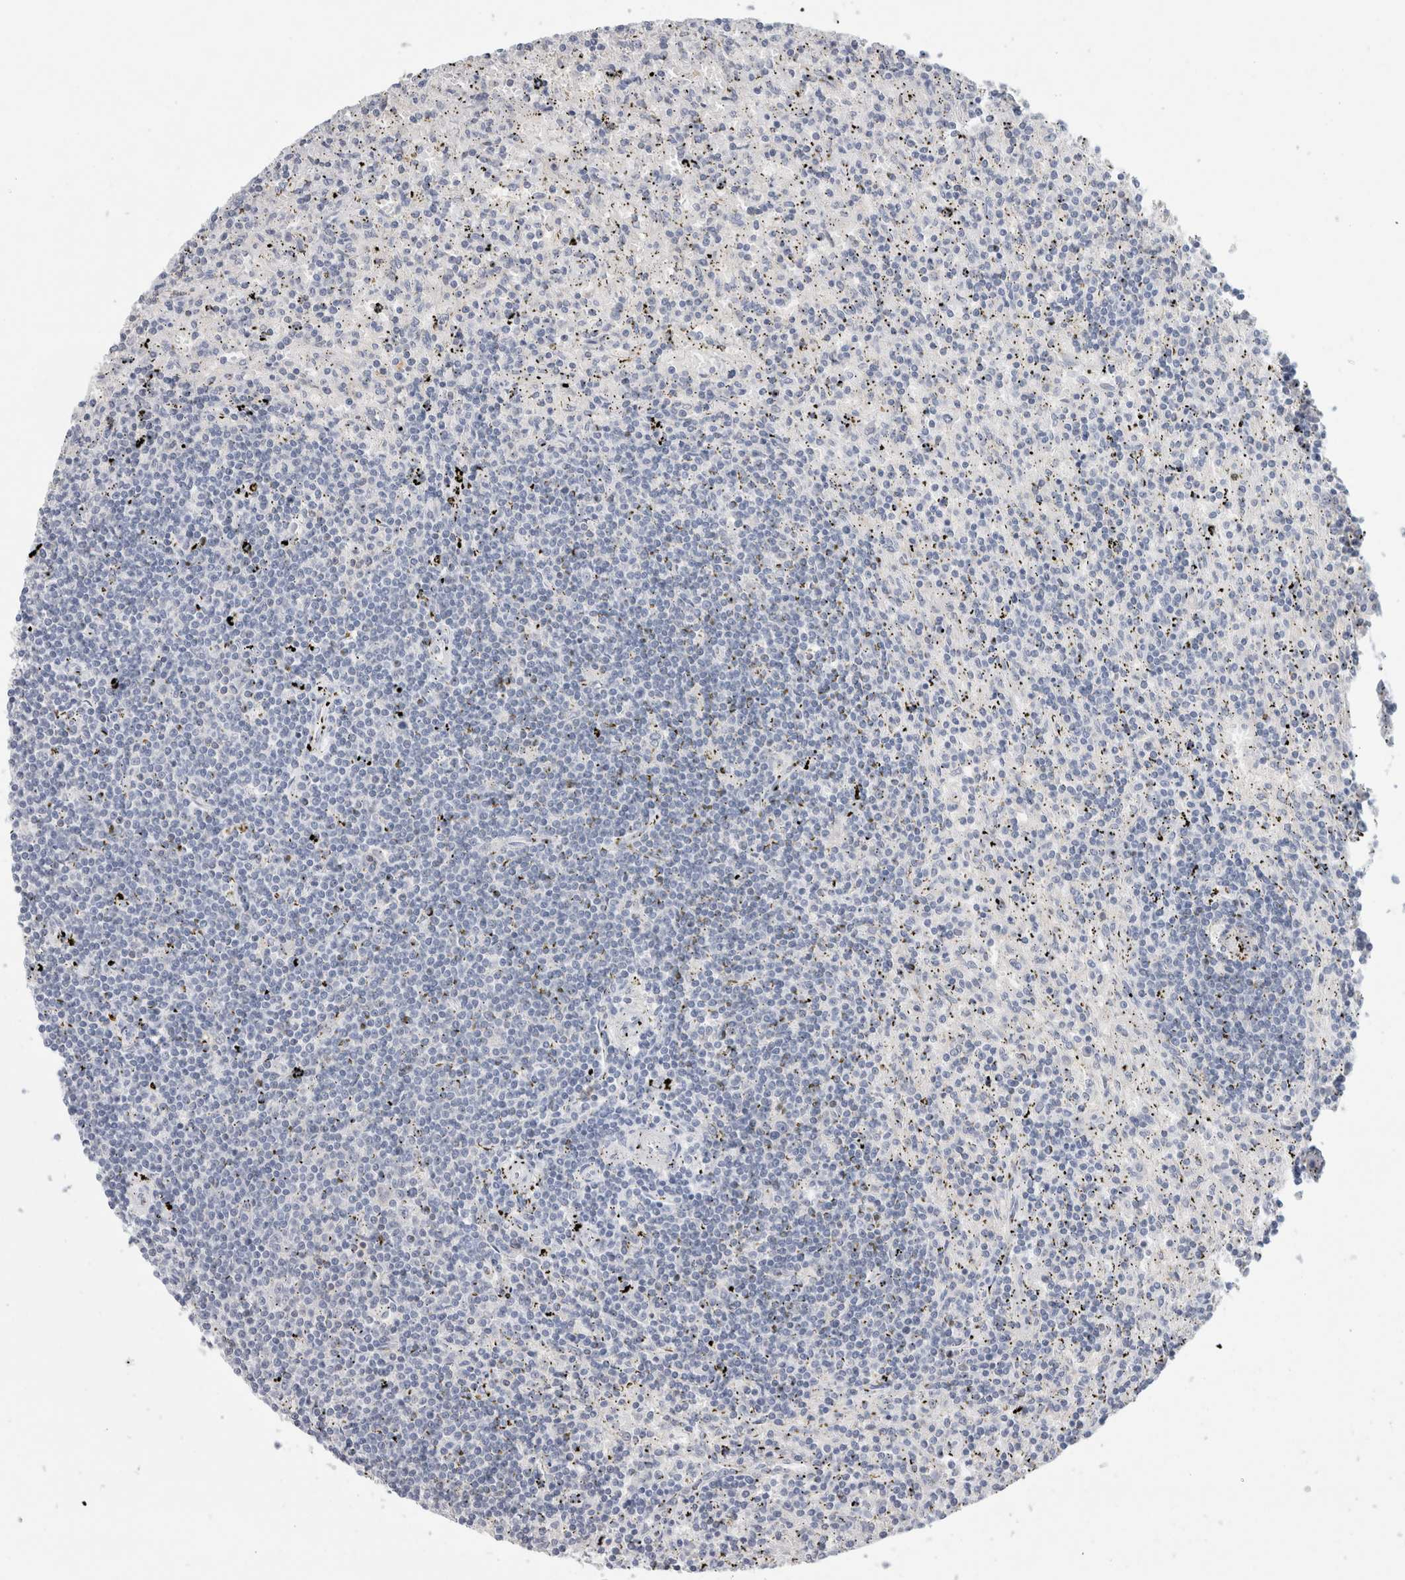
{"staining": {"intensity": "negative", "quantity": "none", "location": "none"}, "tissue": "lymphoma", "cell_type": "Tumor cells", "image_type": "cancer", "snomed": [{"axis": "morphology", "description": "Malignant lymphoma, non-Hodgkin's type, Low grade"}, {"axis": "topography", "description": "Spleen"}], "caption": "This is an immunohistochemistry micrograph of human lymphoma. There is no staining in tumor cells.", "gene": "CASP6", "patient": {"sex": "male", "age": 76}}